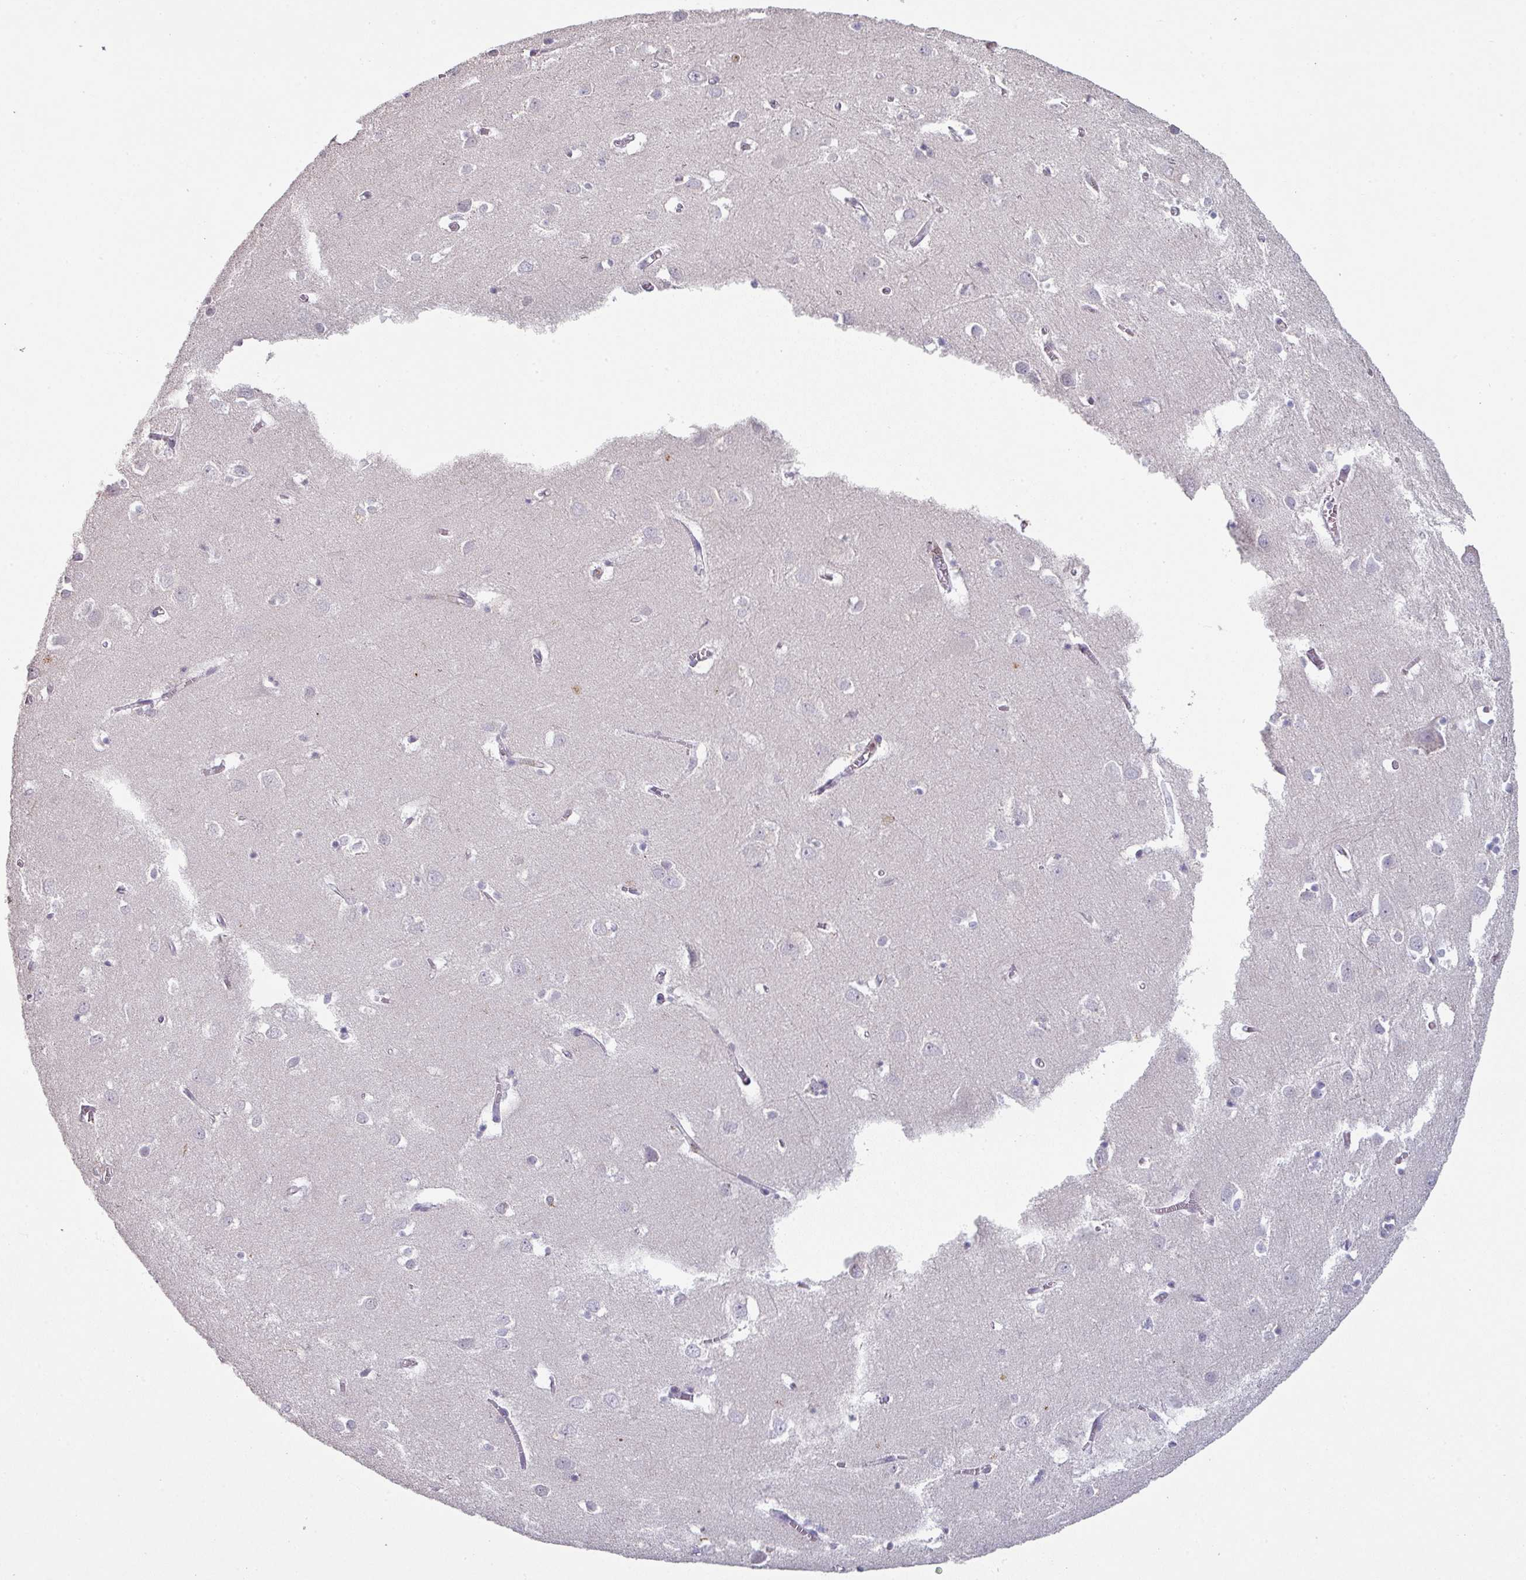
{"staining": {"intensity": "negative", "quantity": "none", "location": "none"}, "tissue": "cerebral cortex", "cell_type": "Endothelial cells", "image_type": "normal", "snomed": [{"axis": "morphology", "description": "Normal tissue, NOS"}, {"axis": "topography", "description": "Cerebral cortex"}], "caption": "An image of human cerebral cortex is negative for staining in endothelial cells. Nuclei are stained in blue.", "gene": "MAGEC3", "patient": {"sex": "male", "age": 70}}